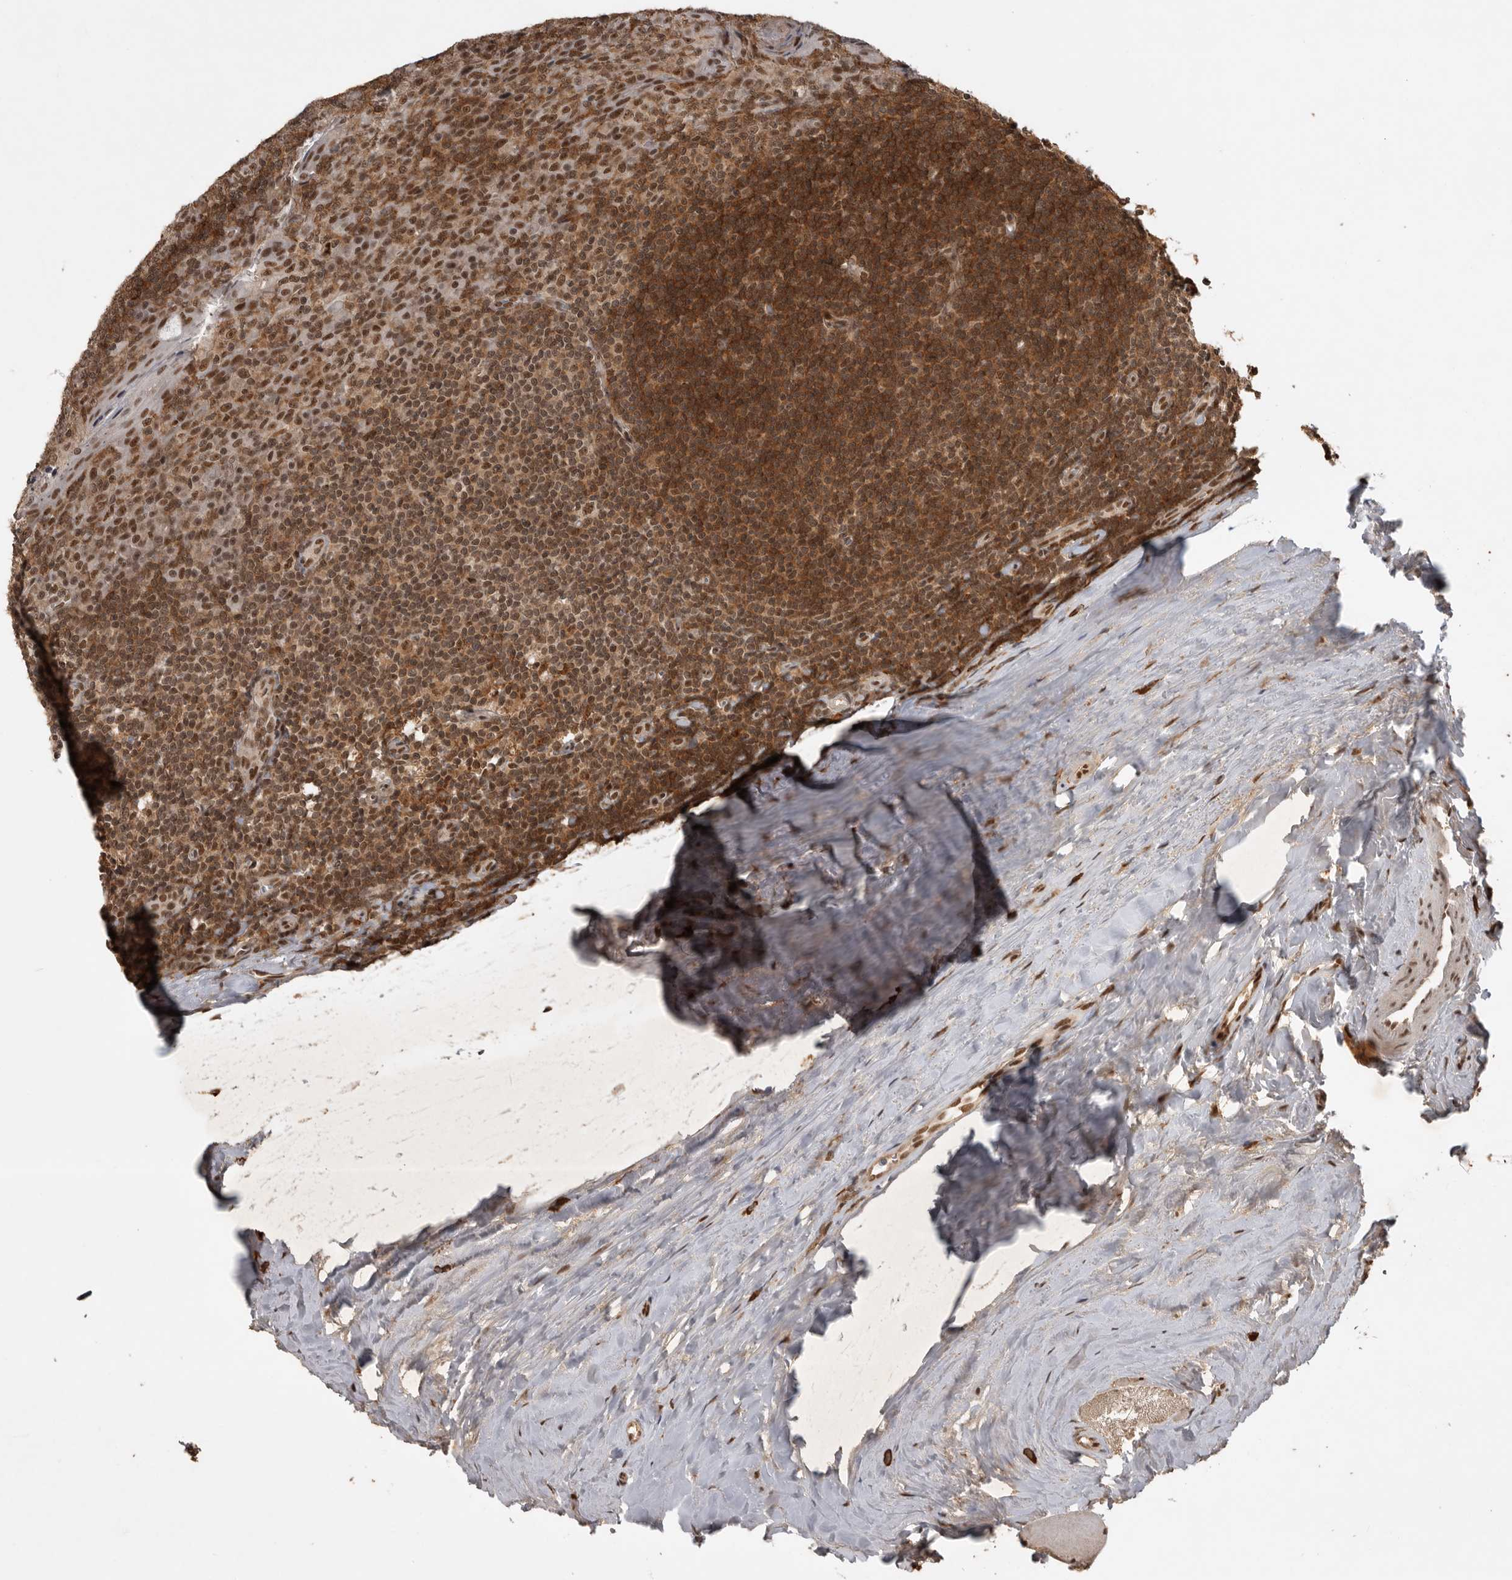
{"staining": {"intensity": "strong", "quantity": ">75%", "location": "cytoplasmic/membranous,nuclear"}, "tissue": "tonsil", "cell_type": "Germinal center cells", "image_type": "normal", "snomed": [{"axis": "morphology", "description": "Normal tissue, NOS"}, {"axis": "topography", "description": "Tonsil"}], "caption": "Unremarkable tonsil was stained to show a protein in brown. There is high levels of strong cytoplasmic/membranous,nuclear expression in about >75% of germinal center cells.", "gene": "CBLL1", "patient": {"sex": "male", "age": 27}}